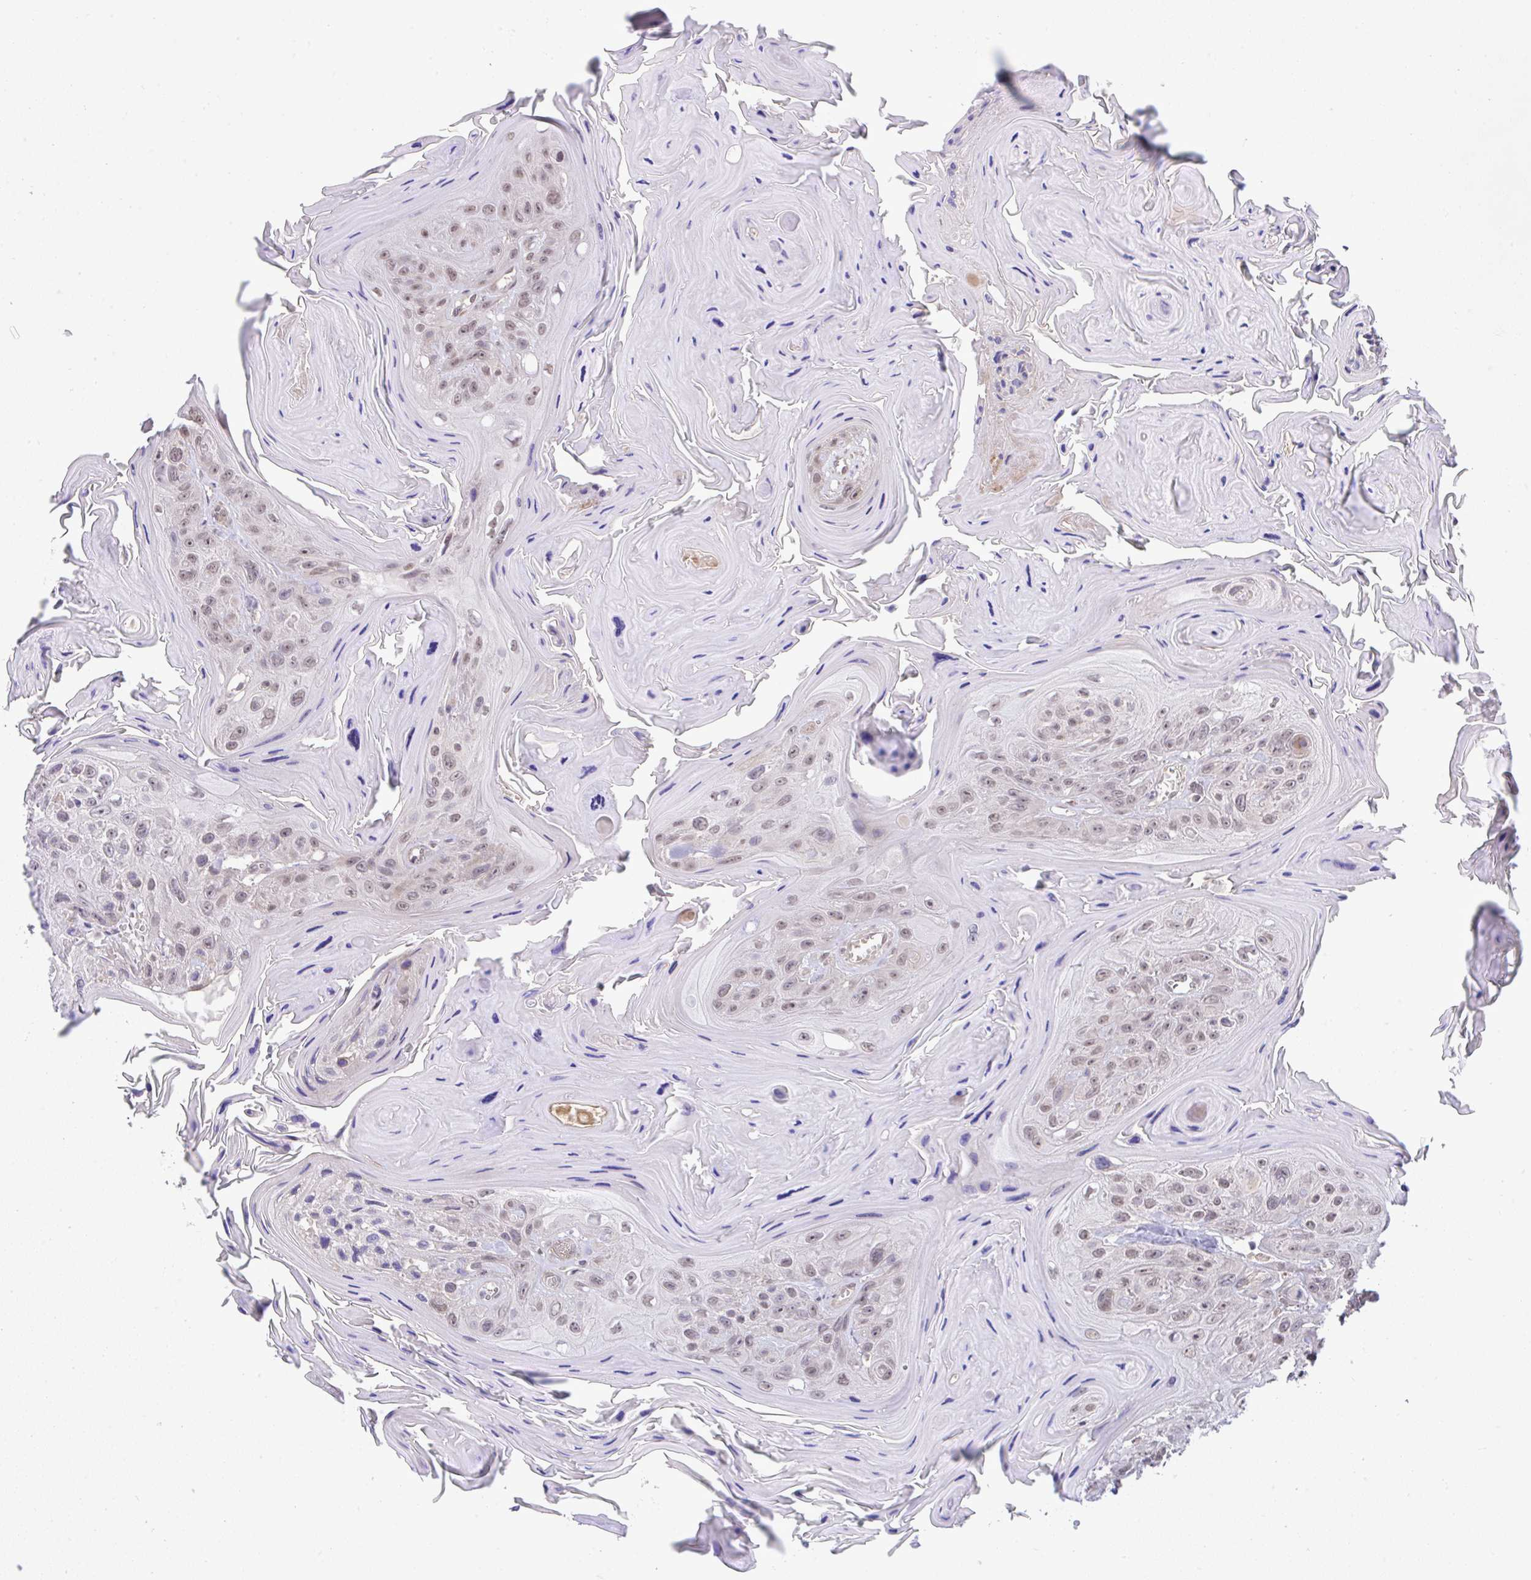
{"staining": {"intensity": "weak", "quantity": ">75%", "location": "nuclear"}, "tissue": "head and neck cancer", "cell_type": "Tumor cells", "image_type": "cancer", "snomed": [{"axis": "morphology", "description": "Squamous cell carcinoma, NOS"}, {"axis": "topography", "description": "Head-Neck"}], "caption": "A photomicrograph of head and neck cancer stained for a protein exhibits weak nuclear brown staining in tumor cells. Immunohistochemistry (ihc) stains the protein of interest in brown and the nuclei are stained blue.", "gene": "C9orf64", "patient": {"sex": "female", "age": 59}}